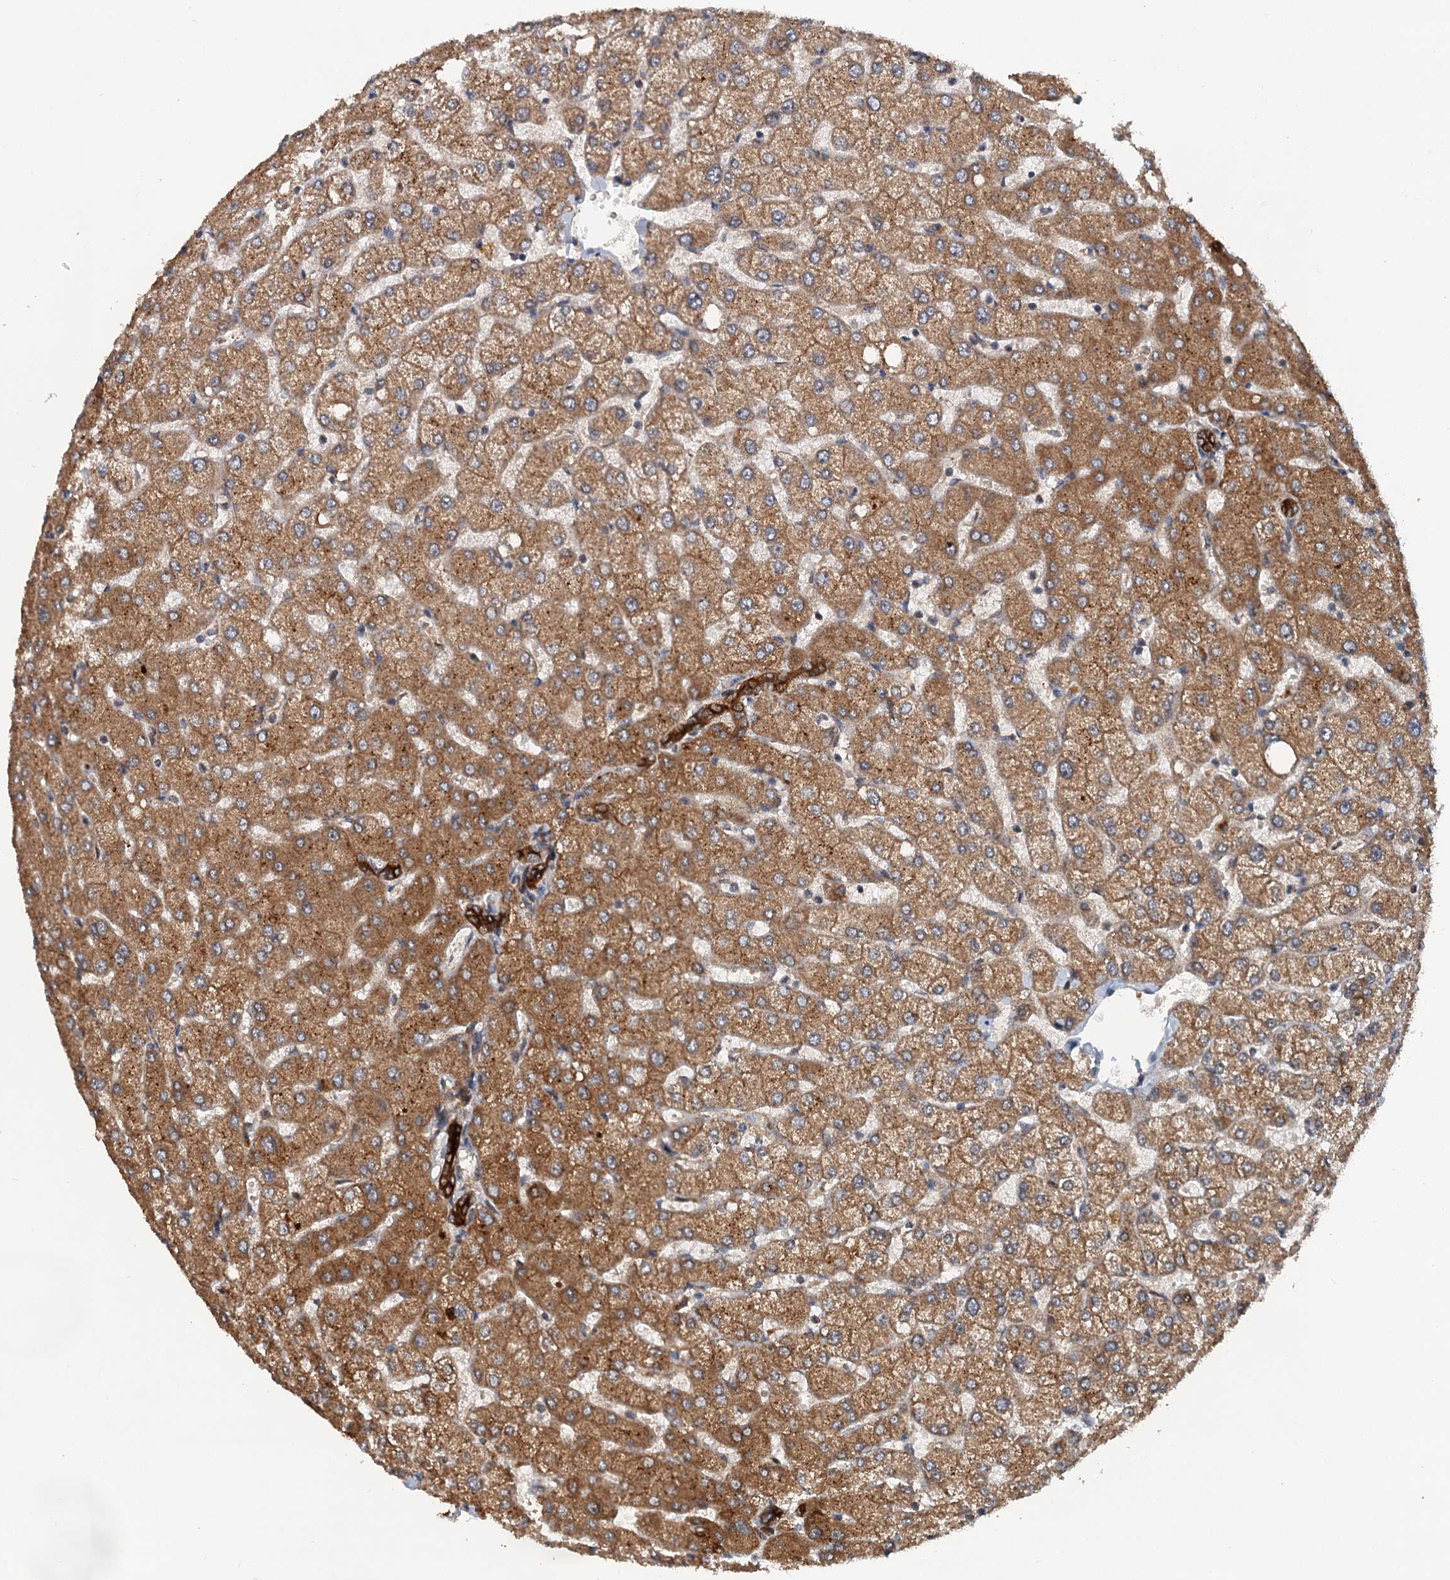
{"staining": {"intensity": "strong", "quantity": ">75%", "location": "cytoplasmic/membranous"}, "tissue": "liver", "cell_type": "Cholangiocytes", "image_type": "normal", "snomed": [{"axis": "morphology", "description": "Normal tissue, NOS"}, {"axis": "topography", "description": "Liver"}], "caption": "Immunohistochemistry (IHC) staining of unremarkable liver, which demonstrates high levels of strong cytoplasmic/membranous positivity in about >75% of cholangiocytes indicating strong cytoplasmic/membranous protein expression. The staining was performed using DAB (3,3'-diaminobenzidine) (brown) for protein detection and nuclei were counterstained in hematoxylin (blue).", "gene": "LRRK2", "patient": {"sex": "female", "age": 54}}